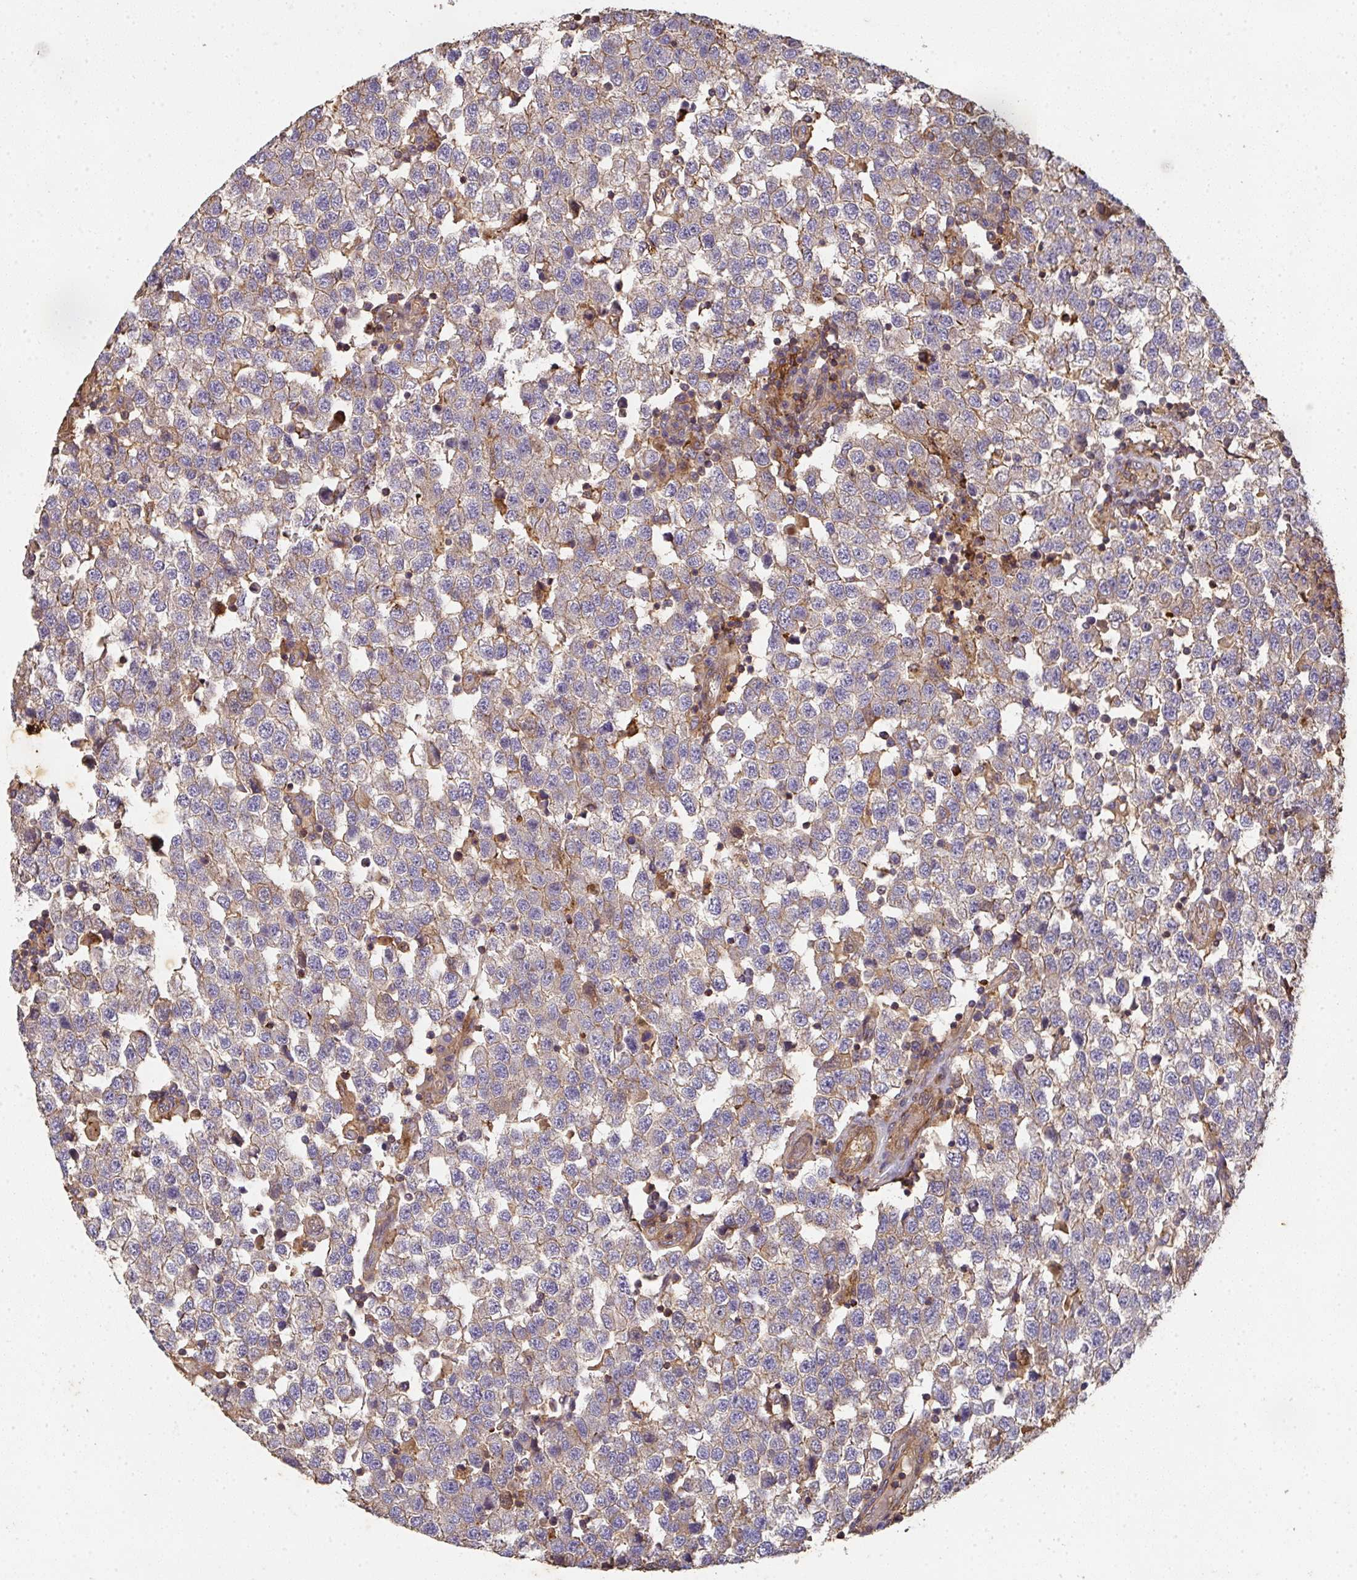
{"staining": {"intensity": "moderate", "quantity": "<25%", "location": "cytoplasmic/membranous"}, "tissue": "testis cancer", "cell_type": "Tumor cells", "image_type": "cancer", "snomed": [{"axis": "morphology", "description": "Seminoma, NOS"}, {"axis": "topography", "description": "Testis"}], "caption": "An image of testis seminoma stained for a protein shows moderate cytoplasmic/membranous brown staining in tumor cells.", "gene": "TNMD", "patient": {"sex": "male", "age": 34}}